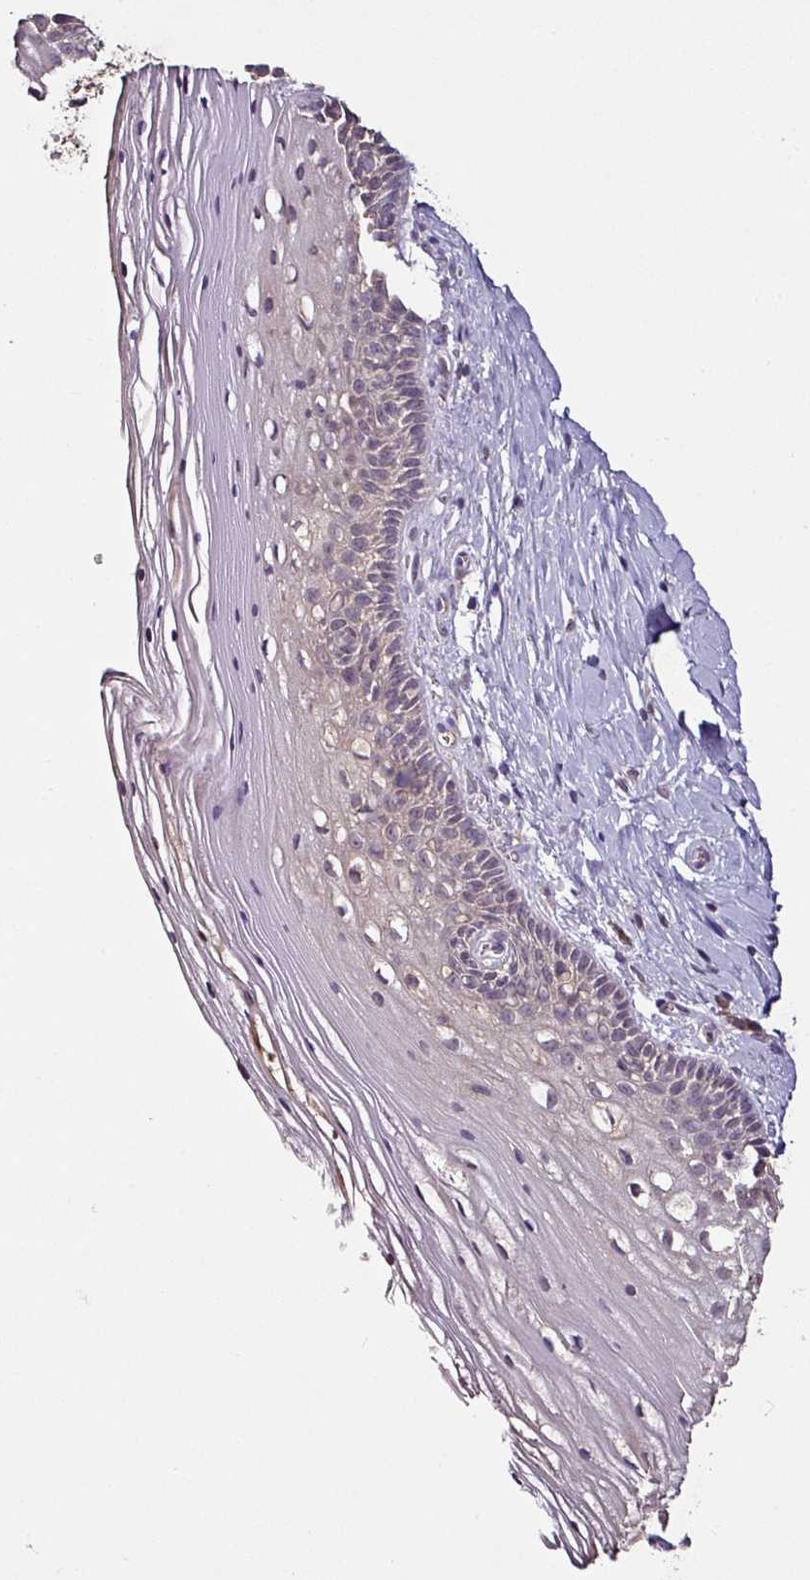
{"staining": {"intensity": "moderate", "quantity": "<25%", "location": "cytoplasmic/membranous,nuclear"}, "tissue": "cervix", "cell_type": "Glandular cells", "image_type": "normal", "snomed": [{"axis": "morphology", "description": "Normal tissue, NOS"}, {"axis": "topography", "description": "Cervix"}], "caption": "A brown stain labels moderate cytoplasmic/membranous,nuclear expression of a protein in glandular cells of unremarkable cervix. (Brightfield microscopy of DAB IHC at high magnification).", "gene": "RPL38", "patient": {"sex": "female", "age": 36}}